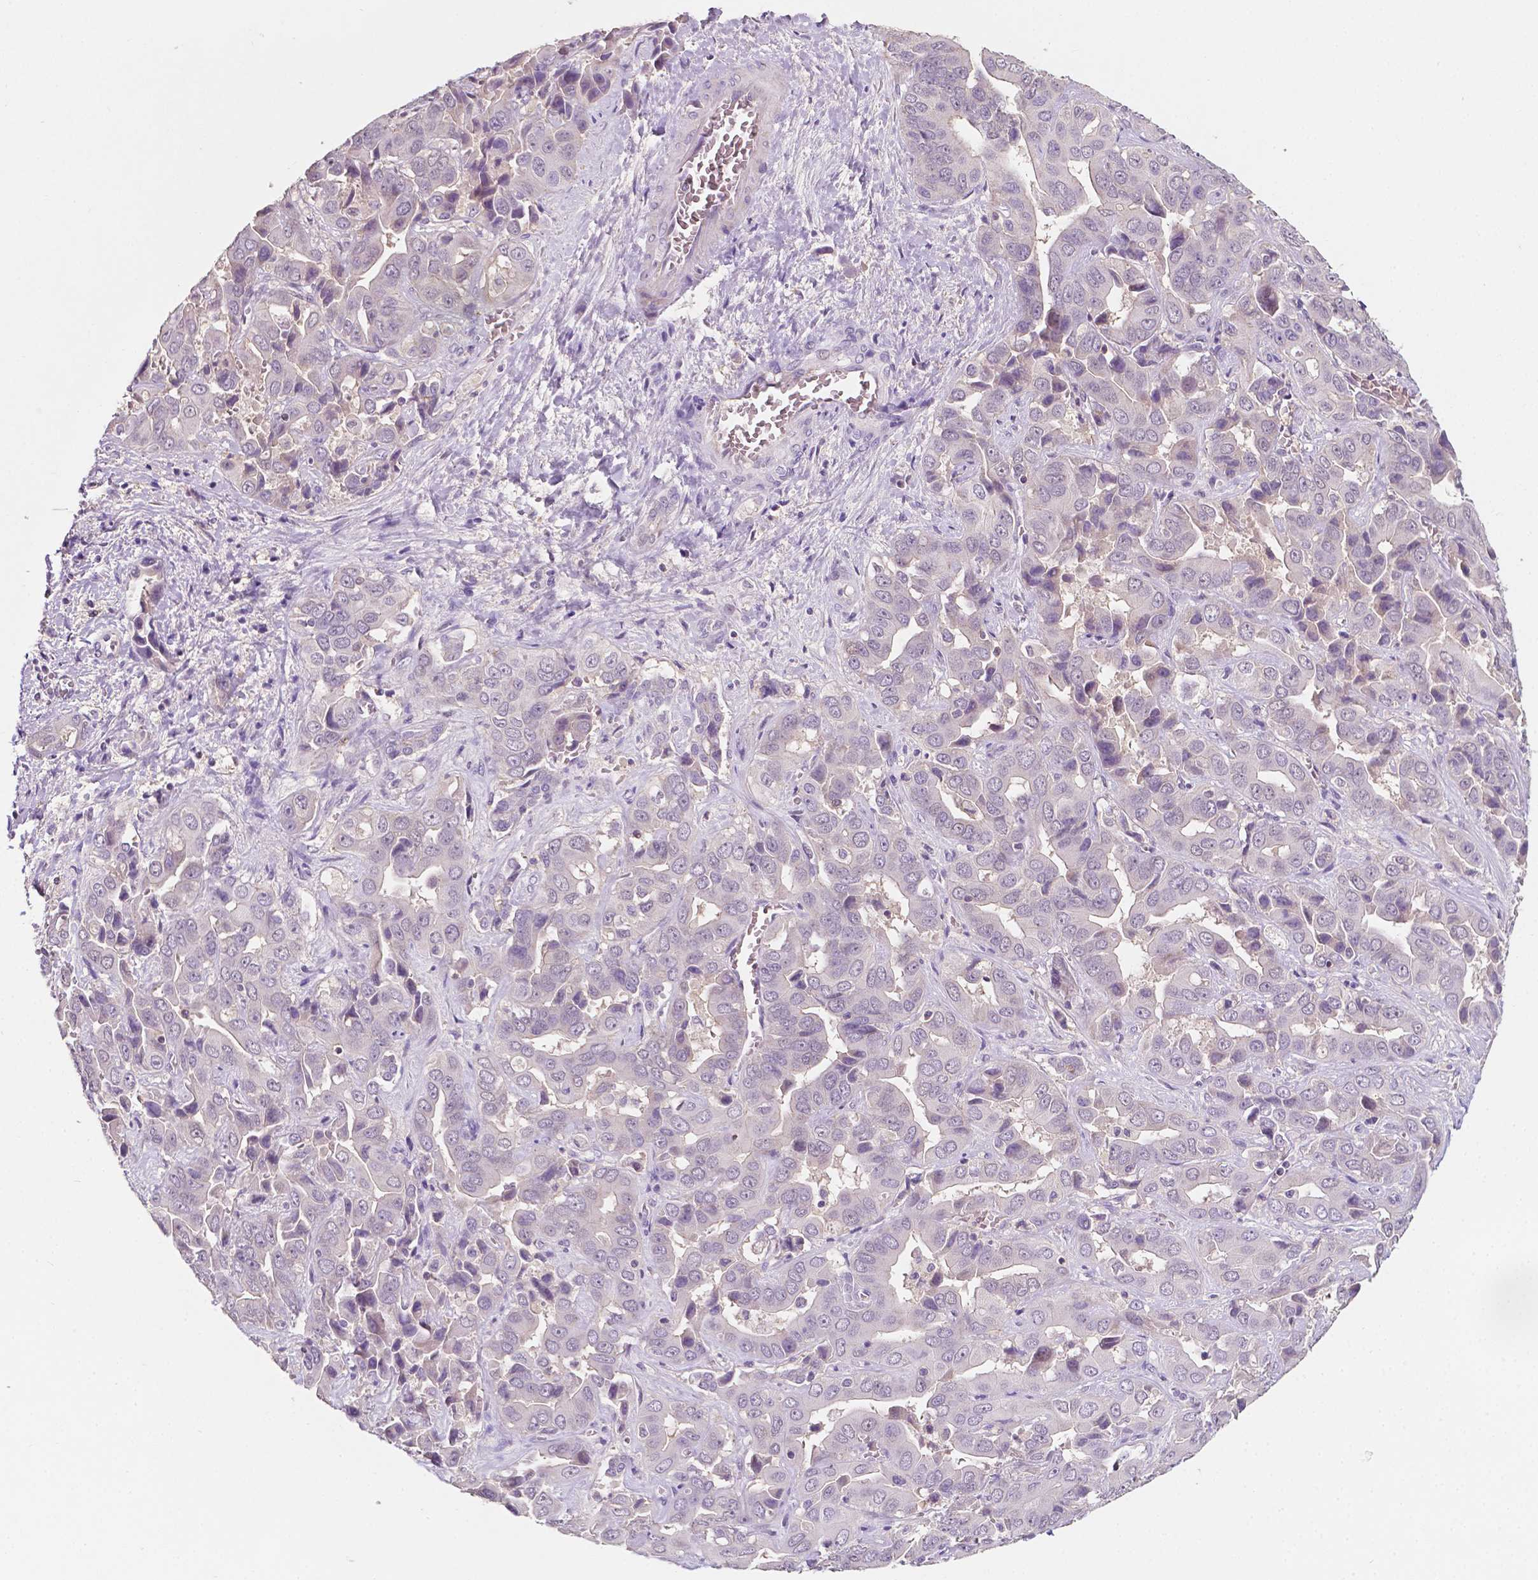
{"staining": {"intensity": "weak", "quantity": "<25%", "location": "cytoplasmic/membranous"}, "tissue": "liver cancer", "cell_type": "Tumor cells", "image_type": "cancer", "snomed": [{"axis": "morphology", "description": "Cholangiocarcinoma"}, {"axis": "topography", "description": "Liver"}], "caption": "The immunohistochemistry (IHC) micrograph has no significant staining in tumor cells of cholangiocarcinoma (liver) tissue. (Brightfield microscopy of DAB (3,3'-diaminobenzidine) immunohistochemistry at high magnification).", "gene": "EGFR", "patient": {"sex": "female", "age": 52}}